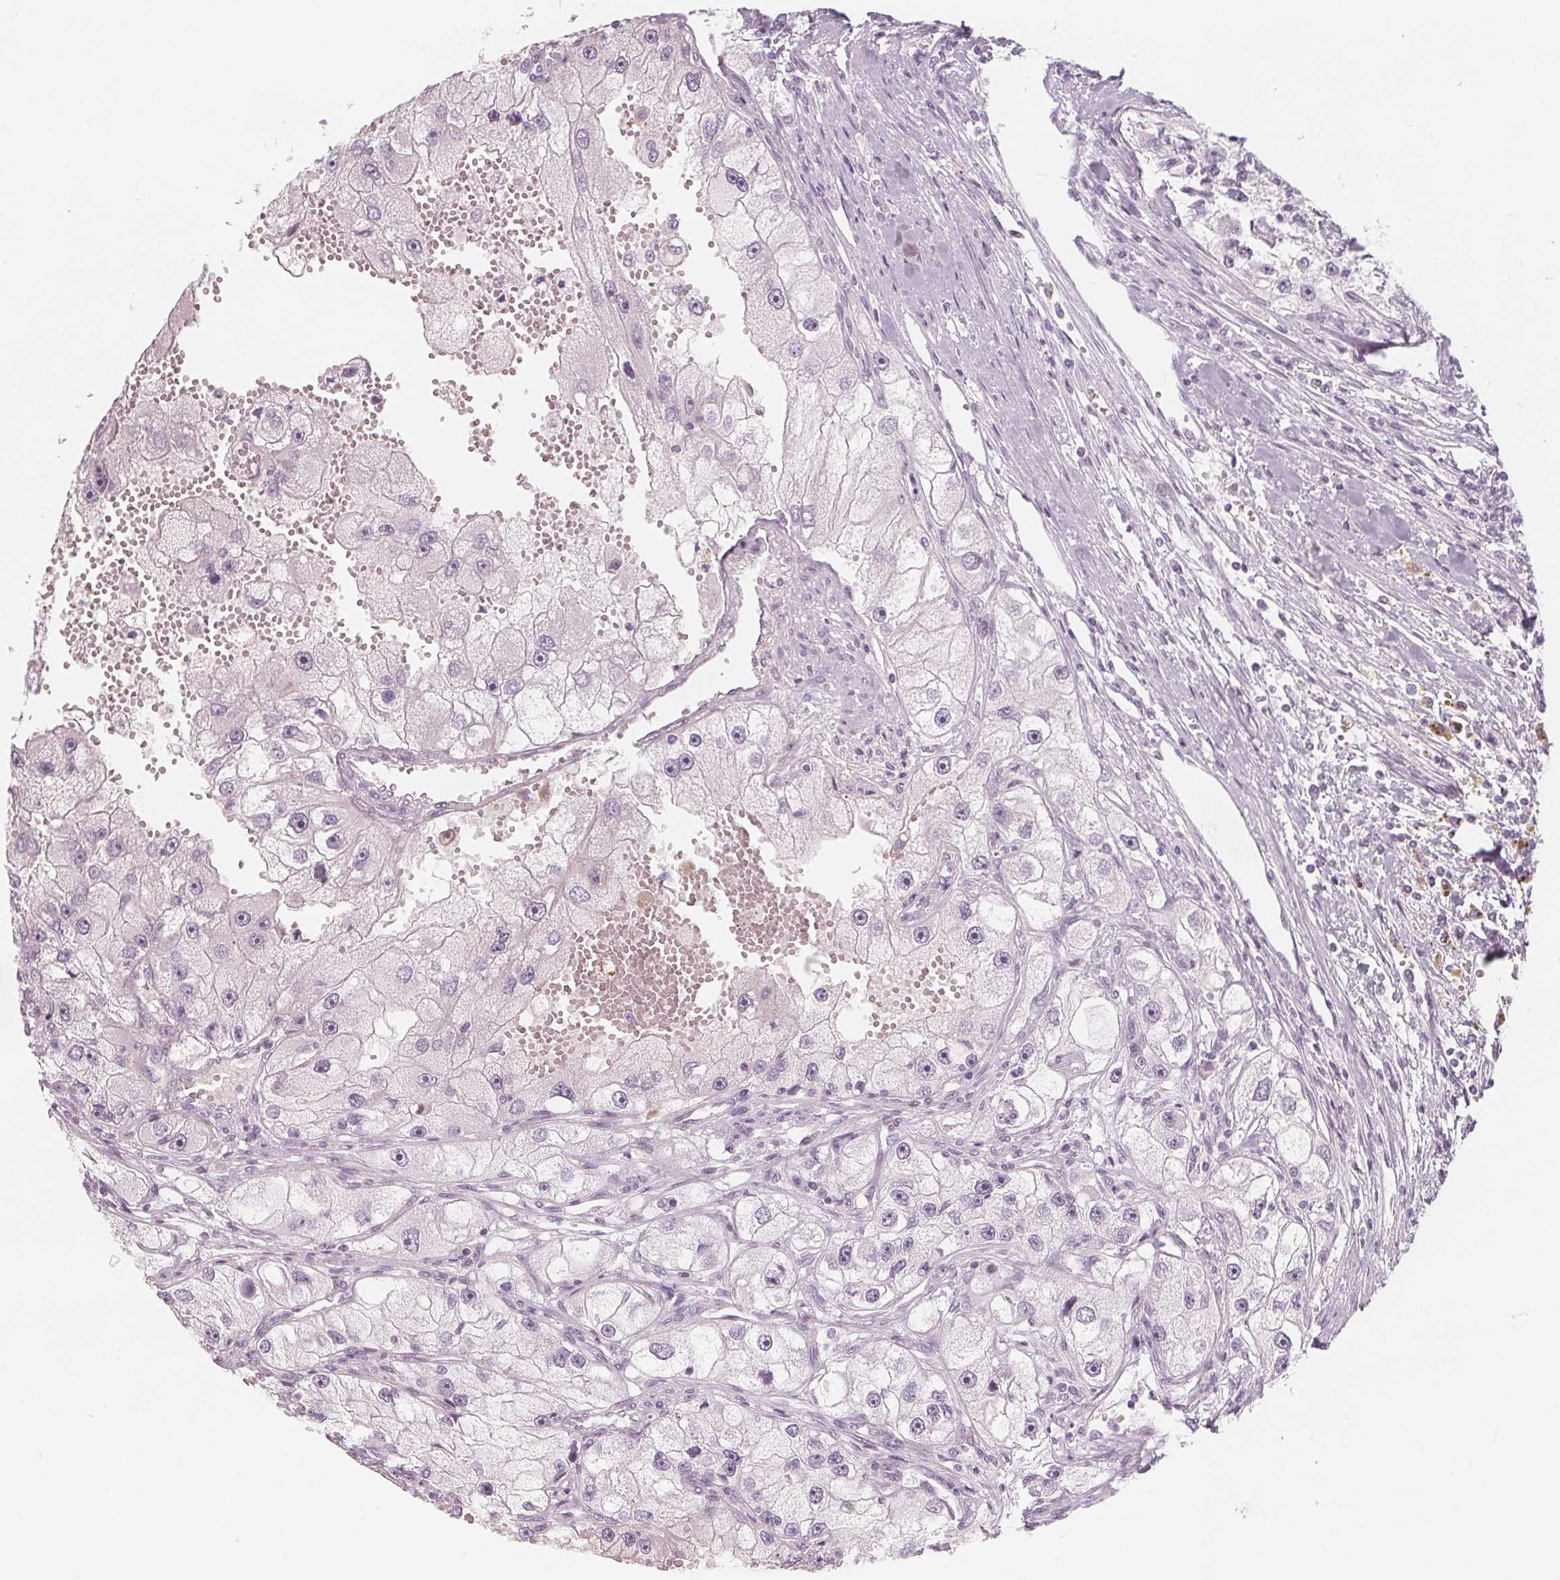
{"staining": {"intensity": "moderate", "quantity": "<25%", "location": "nuclear"}, "tissue": "renal cancer", "cell_type": "Tumor cells", "image_type": "cancer", "snomed": [{"axis": "morphology", "description": "Adenocarcinoma, NOS"}, {"axis": "topography", "description": "Kidney"}], "caption": "Brown immunohistochemical staining in human adenocarcinoma (renal) exhibits moderate nuclear expression in about <25% of tumor cells.", "gene": "MAP1A", "patient": {"sex": "male", "age": 63}}